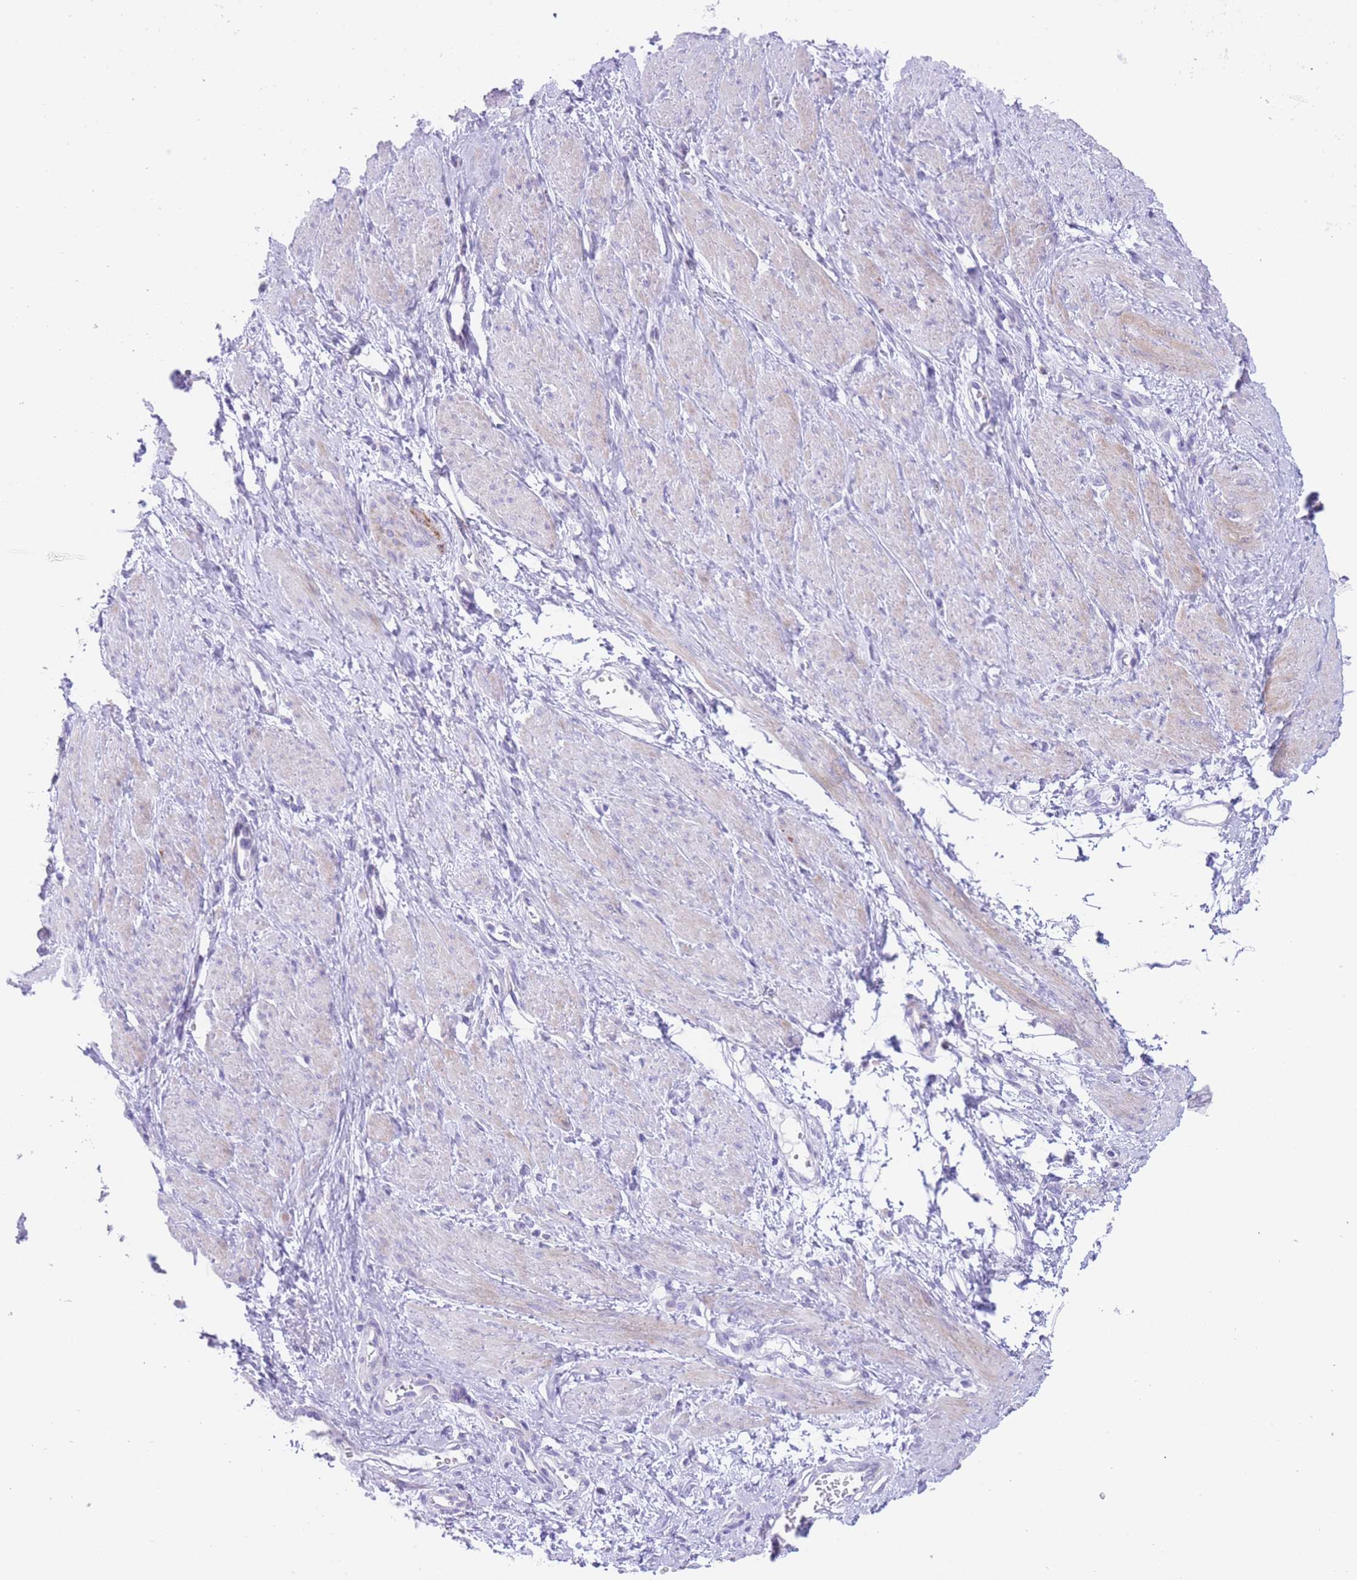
{"staining": {"intensity": "negative", "quantity": "none", "location": "none"}, "tissue": "smooth muscle", "cell_type": "Smooth muscle cells", "image_type": "normal", "snomed": [{"axis": "morphology", "description": "Normal tissue, NOS"}, {"axis": "topography", "description": "Smooth muscle"}, {"axis": "topography", "description": "Uterus"}], "caption": "IHC histopathology image of unremarkable smooth muscle stained for a protein (brown), which exhibits no staining in smooth muscle cells. (DAB (3,3'-diaminobenzidine) immunohistochemistry (IHC), high magnification).", "gene": "QTRT1", "patient": {"sex": "female", "age": 39}}